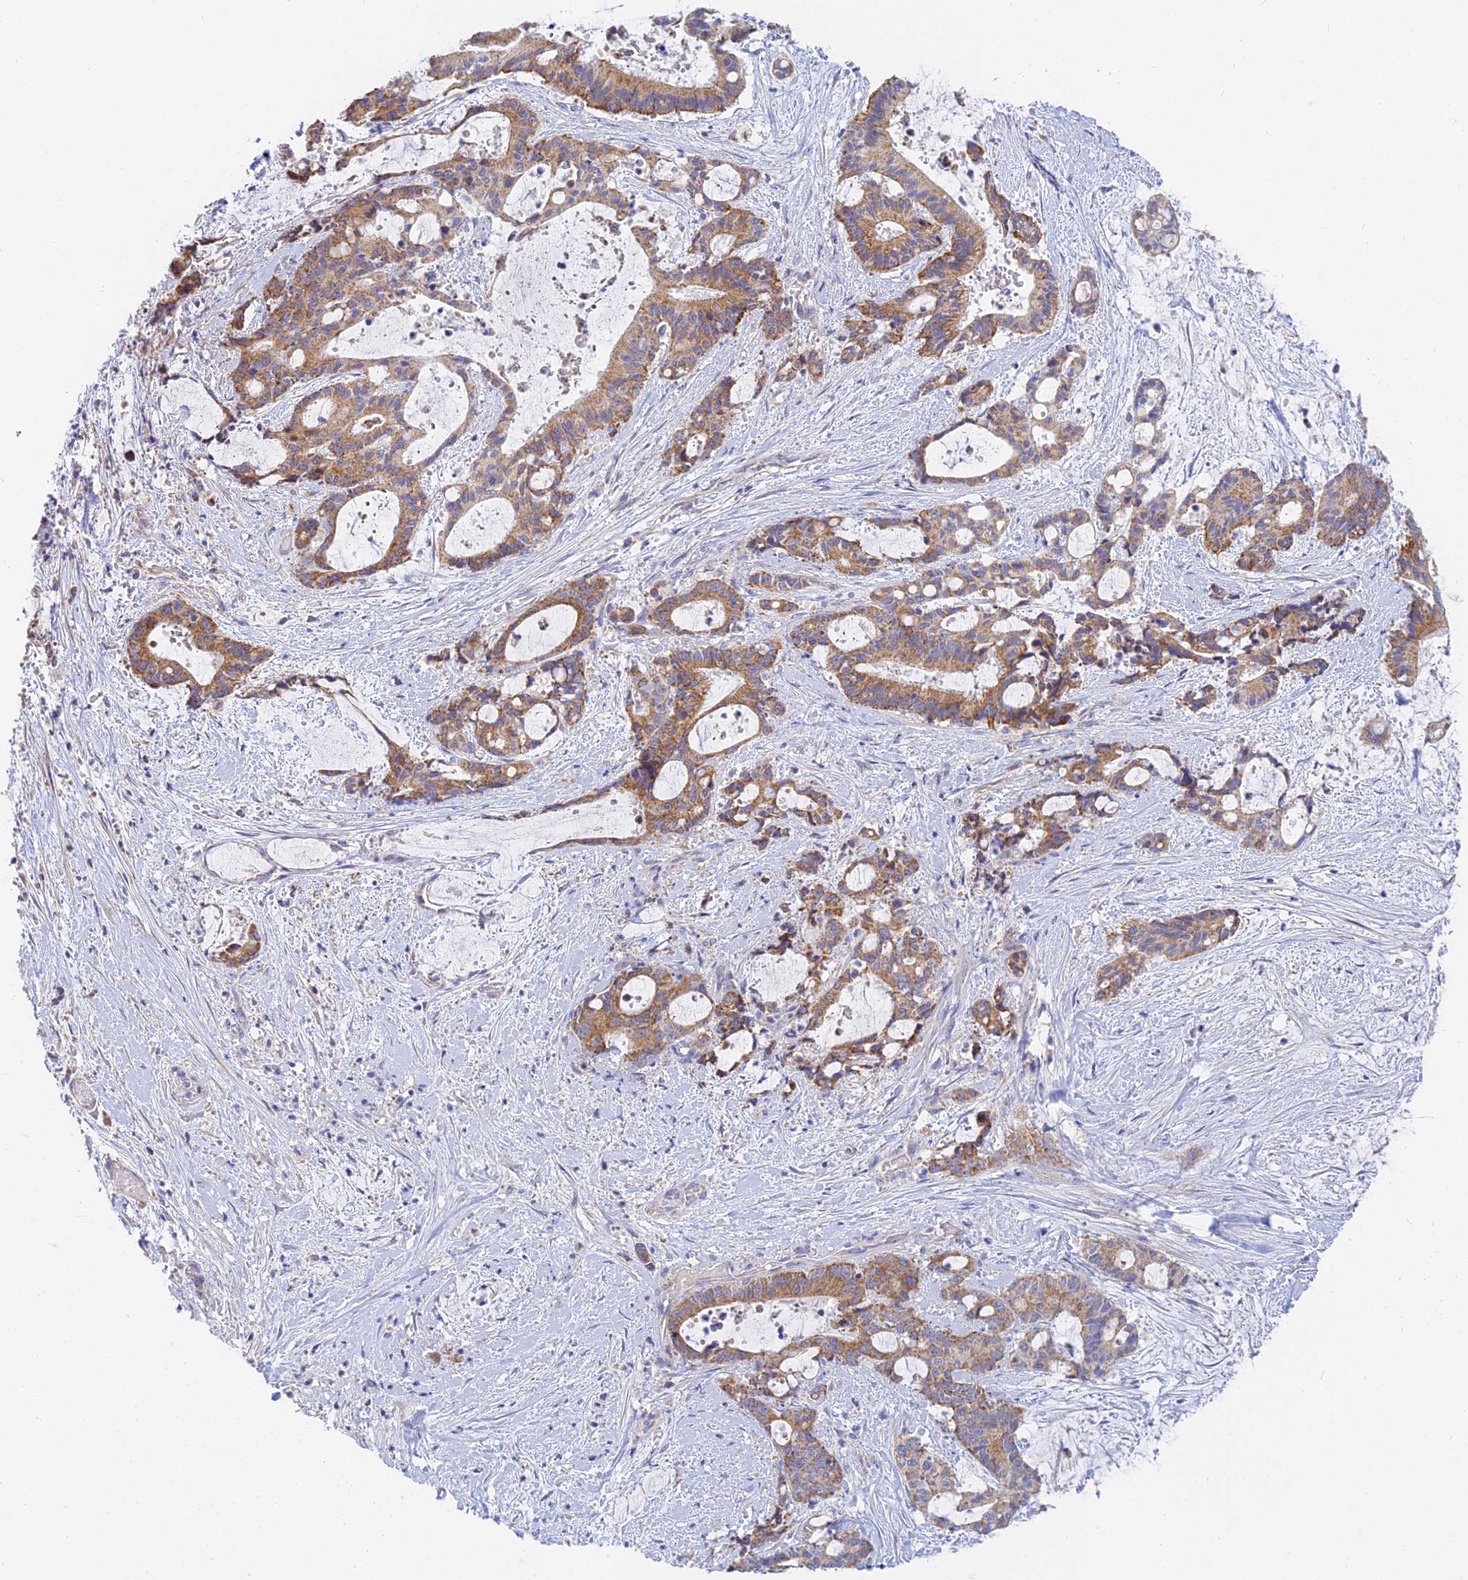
{"staining": {"intensity": "moderate", "quantity": ">75%", "location": "cytoplasmic/membranous"}, "tissue": "liver cancer", "cell_type": "Tumor cells", "image_type": "cancer", "snomed": [{"axis": "morphology", "description": "Normal tissue, NOS"}, {"axis": "morphology", "description": "Cholangiocarcinoma"}, {"axis": "topography", "description": "Liver"}, {"axis": "topography", "description": "Peripheral nerve tissue"}], "caption": "IHC micrograph of human cholangiocarcinoma (liver) stained for a protein (brown), which demonstrates medium levels of moderate cytoplasmic/membranous staining in approximately >75% of tumor cells.", "gene": "MRPL15", "patient": {"sex": "female", "age": 73}}